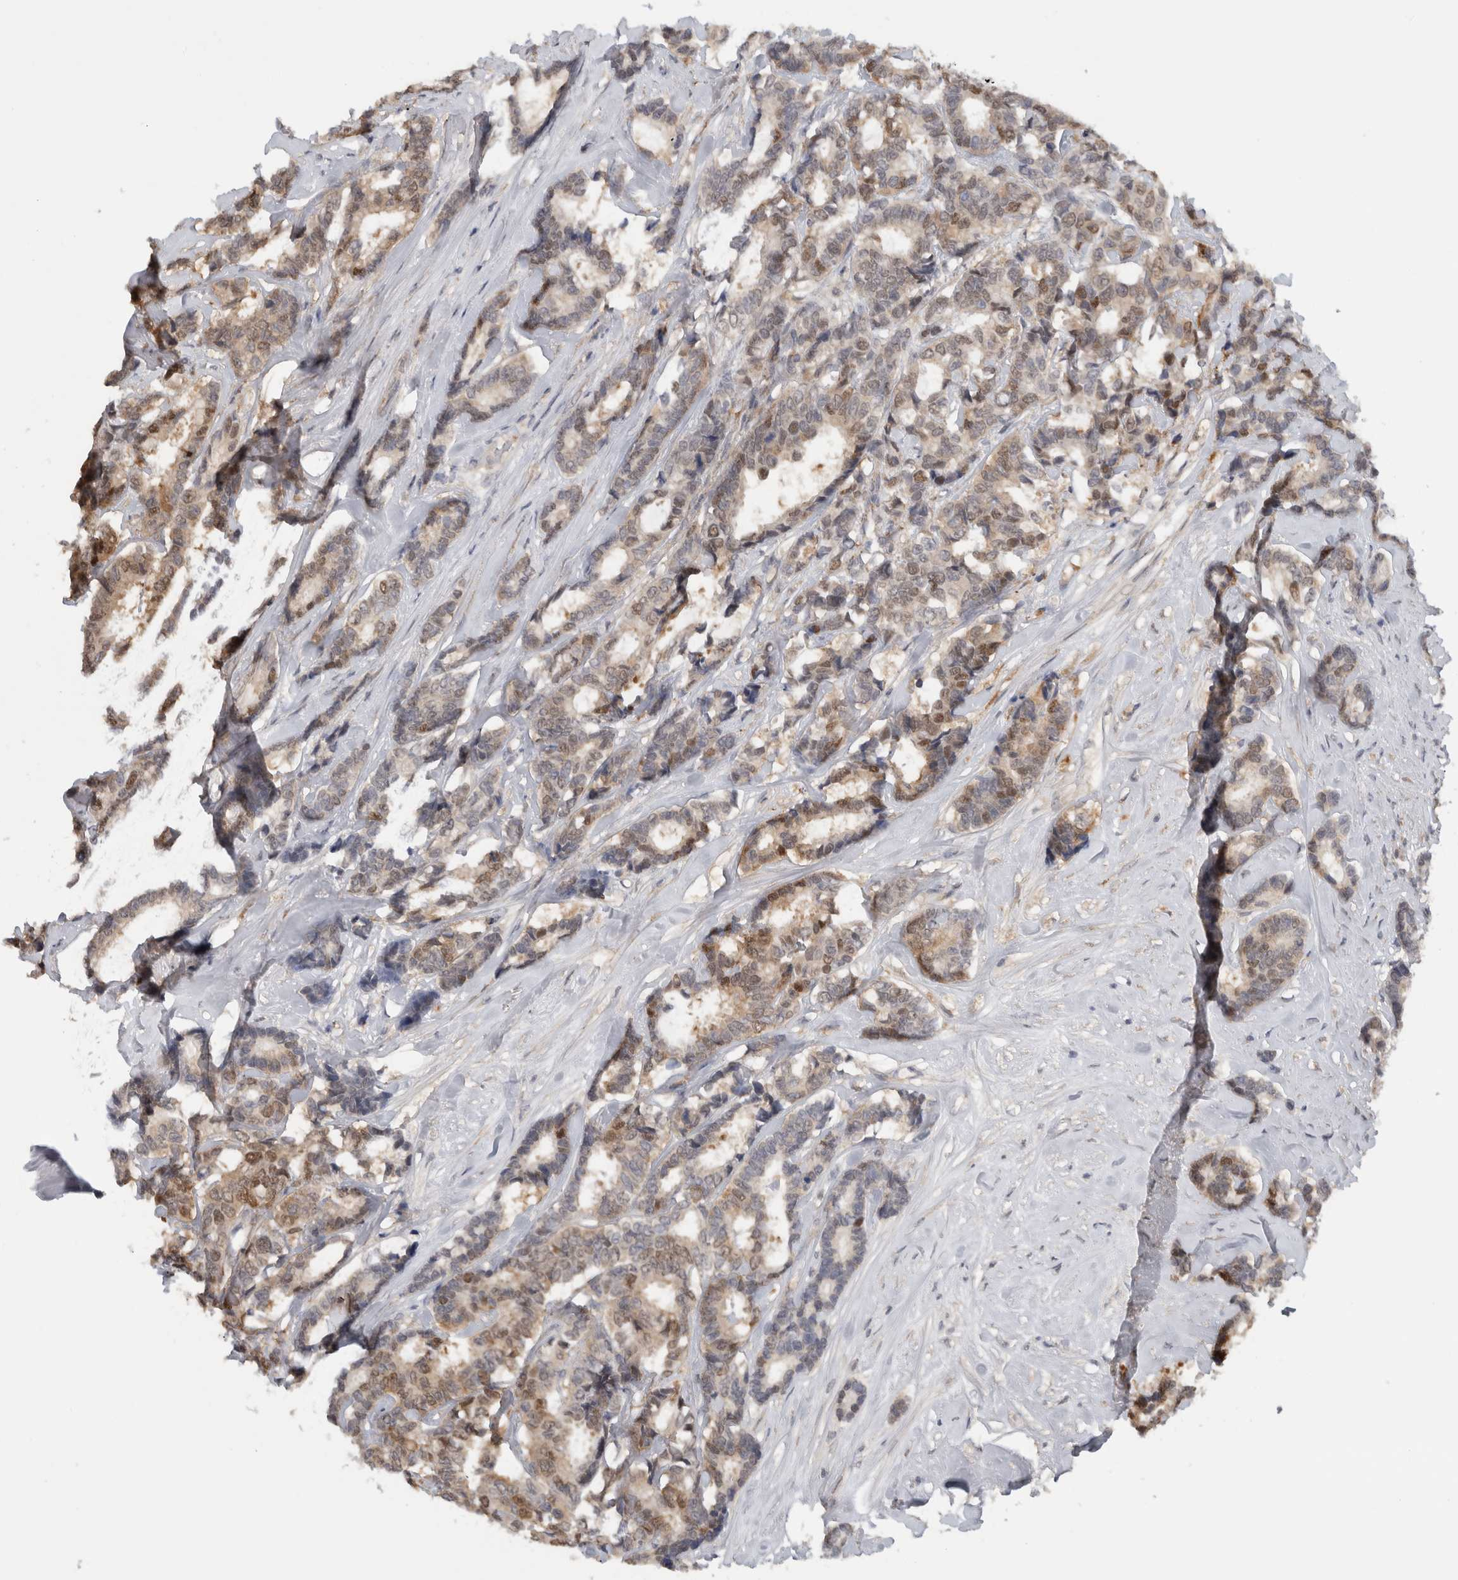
{"staining": {"intensity": "moderate", "quantity": "25%-75%", "location": "cytoplasmic/membranous,nuclear"}, "tissue": "breast cancer", "cell_type": "Tumor cells", "image_type": "cancer", "snomed": [{"axis": "morphology", "description": "Duct carcinoma"}, {"axis": "topography", "description": "Breast"}], "caption": "Immunohistochemical staining of invasive ductal carcinoma (breast) demonstrates medium levels of moderate cytoplasmic/membranous and nuclear expression in approximately 25%-75% of tumor cells.", "gene": "DYRK2", "patient": {"sex": "female", "age": 87}}